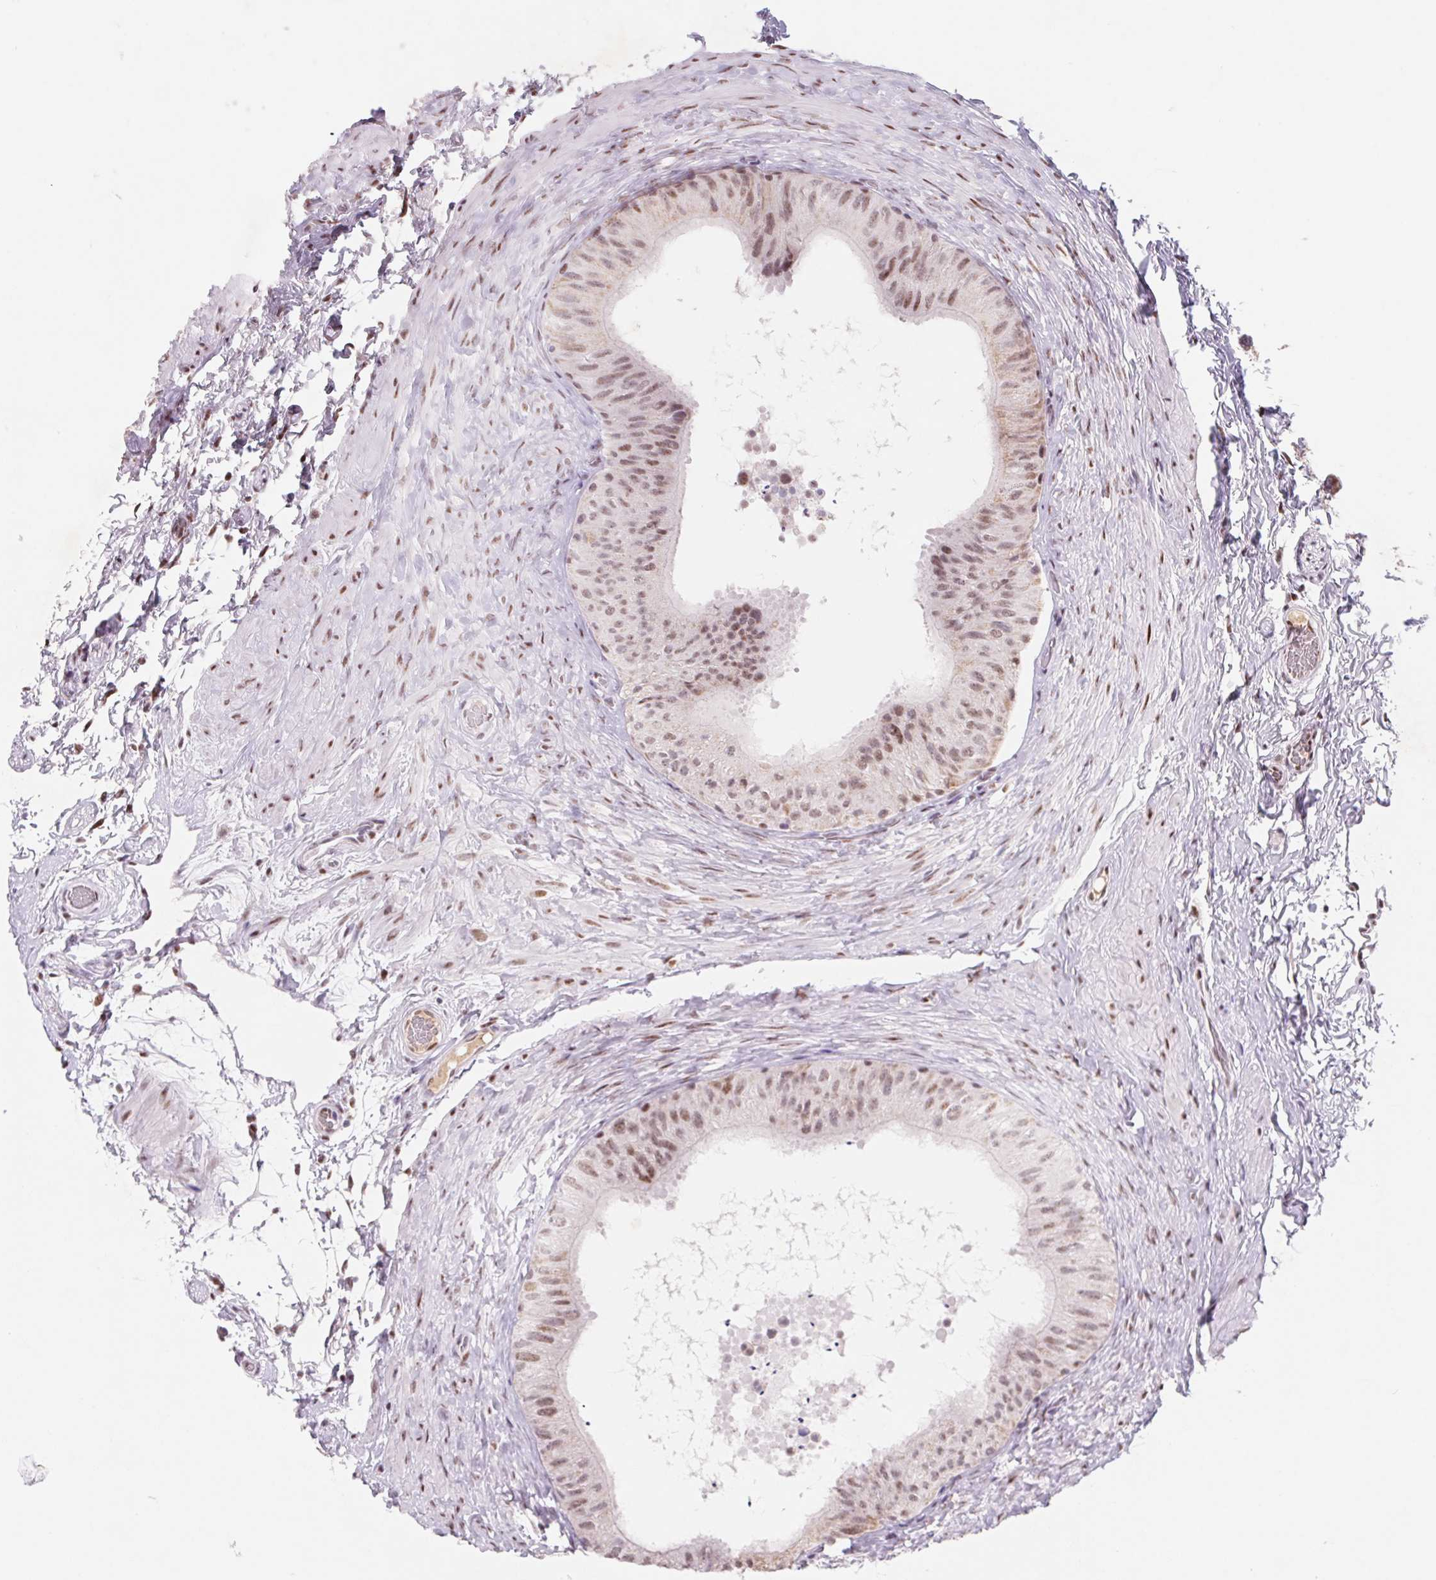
{"staining": {"intensity": "moderate", "quantity": ">75%", "location": "nuclear"}, "tissue": "epididymis", "cell_type": "Glandular cells", "image_type": "normal", "snomed": [{"axis": "morphology", "description": "Normal tissue, NOS"}, {"axis": "topography", "description": "Epididymis, spermatic cord, NOS"}, {"axis": "topography", "description": "Epididymis"}], "caption": "Immunohistochemistry (IHC) of normal epididymis exhibits medium levels of moderate nuclear positivity in about >75% of glandular cells.", "gene": "DPPA5", "patient": {"sex": "male", "age": 31}}